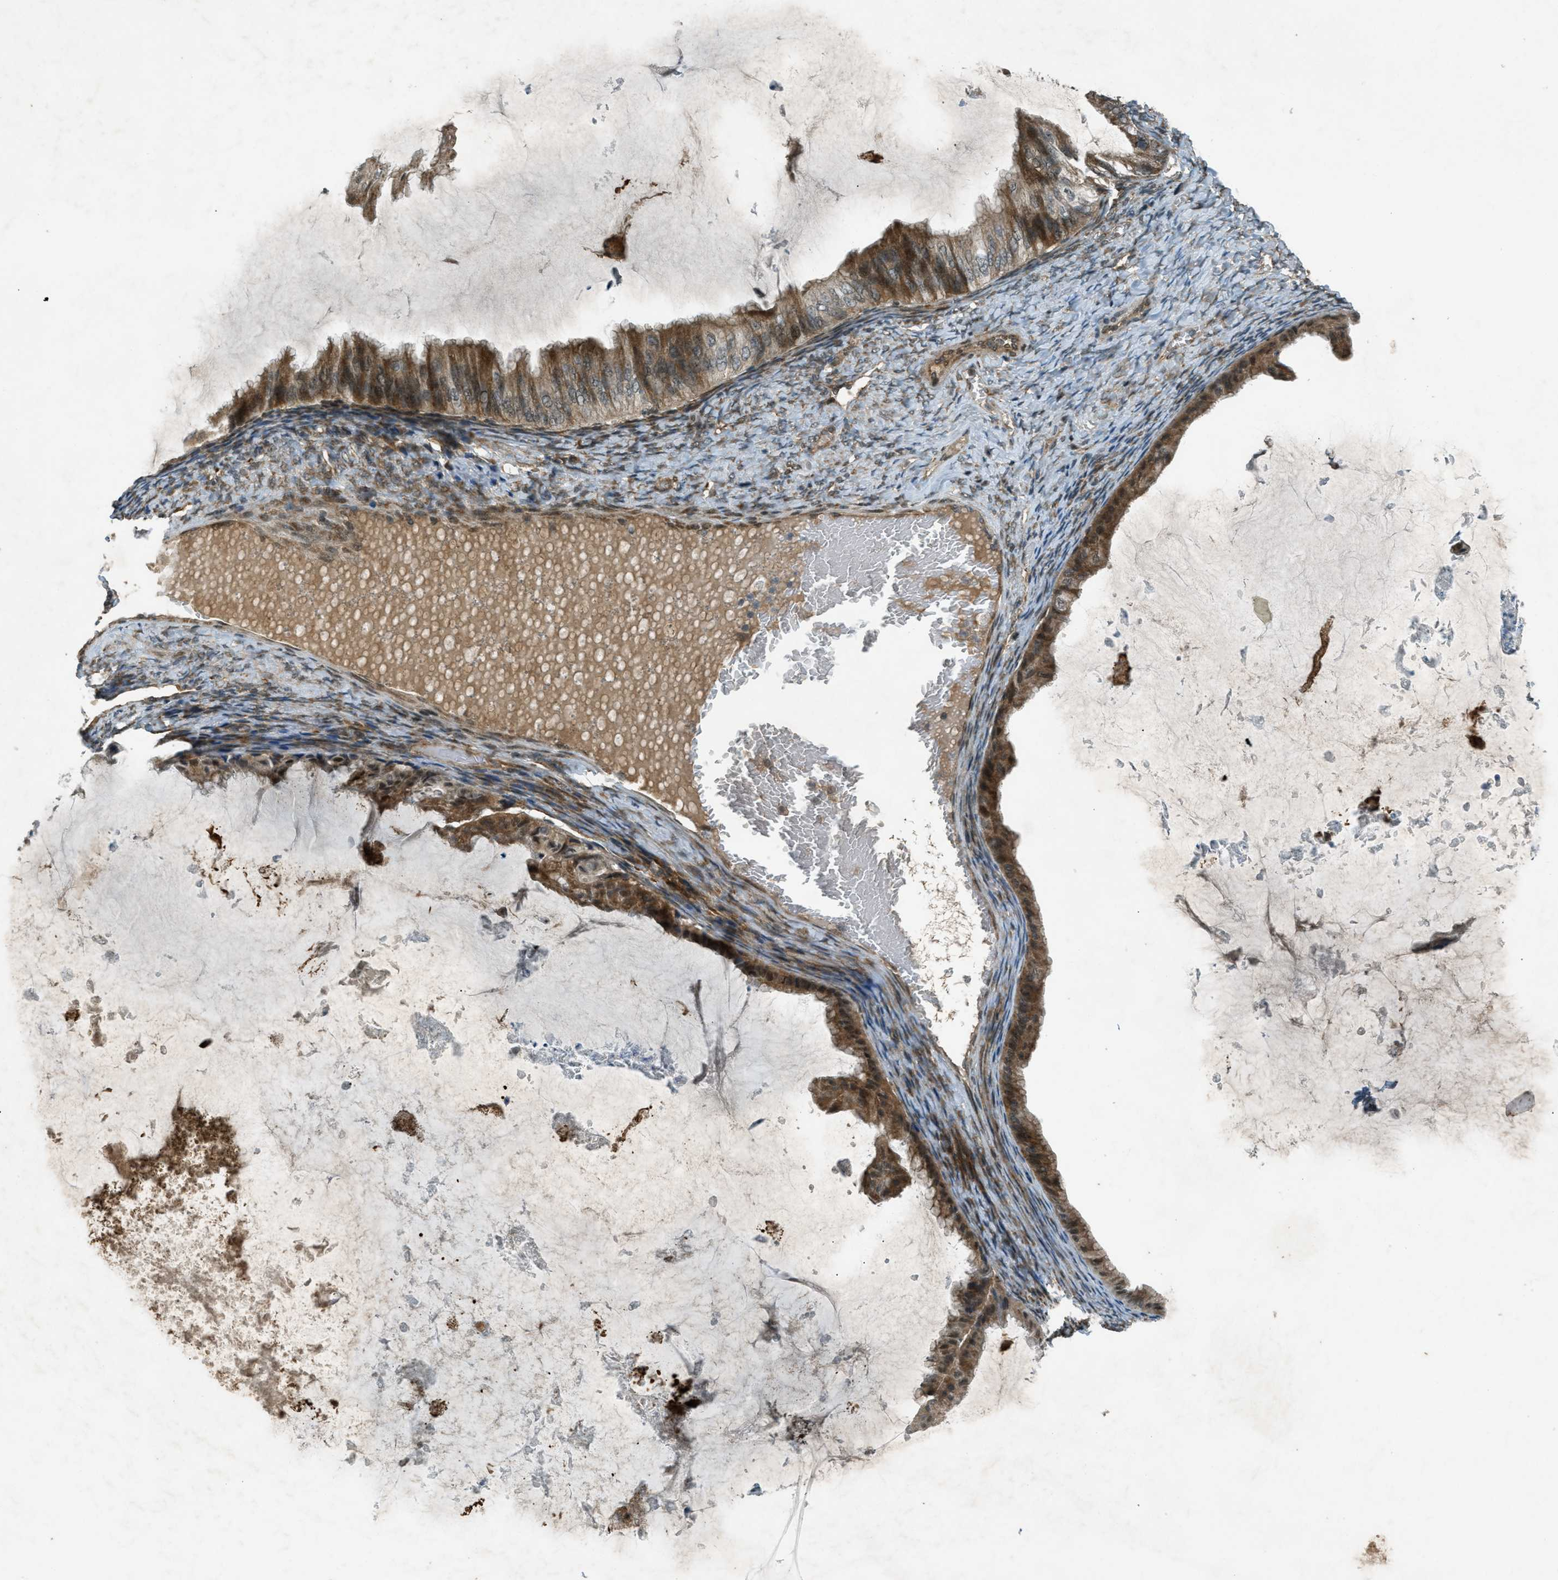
{"staining": {"intensity": "moderate", "quantity": ">75%", "location": "cytoplasmic/membranous"}, "tissue": "ovarian cancer", "cell_type": "Tumor cells", "image_type": "cancer", "snomed": [{"axis": "morphology", "description": "Cystadenocarcinoma, mucinous, NOS"}, {"axis": "topography", "description": "Ovary"}], "caption": "Protein staining reveals moderate cytoplasmic/membranous positivity in about >75% of tumor cells in ovarian cancer. The protein of interest is stained brown, and the nuclei are stained in blue (DAB IHC with brightfield microscopy, high magnification).", "gene": "EIF2AK3", "patient": {"sex": "female", "age": 61}}